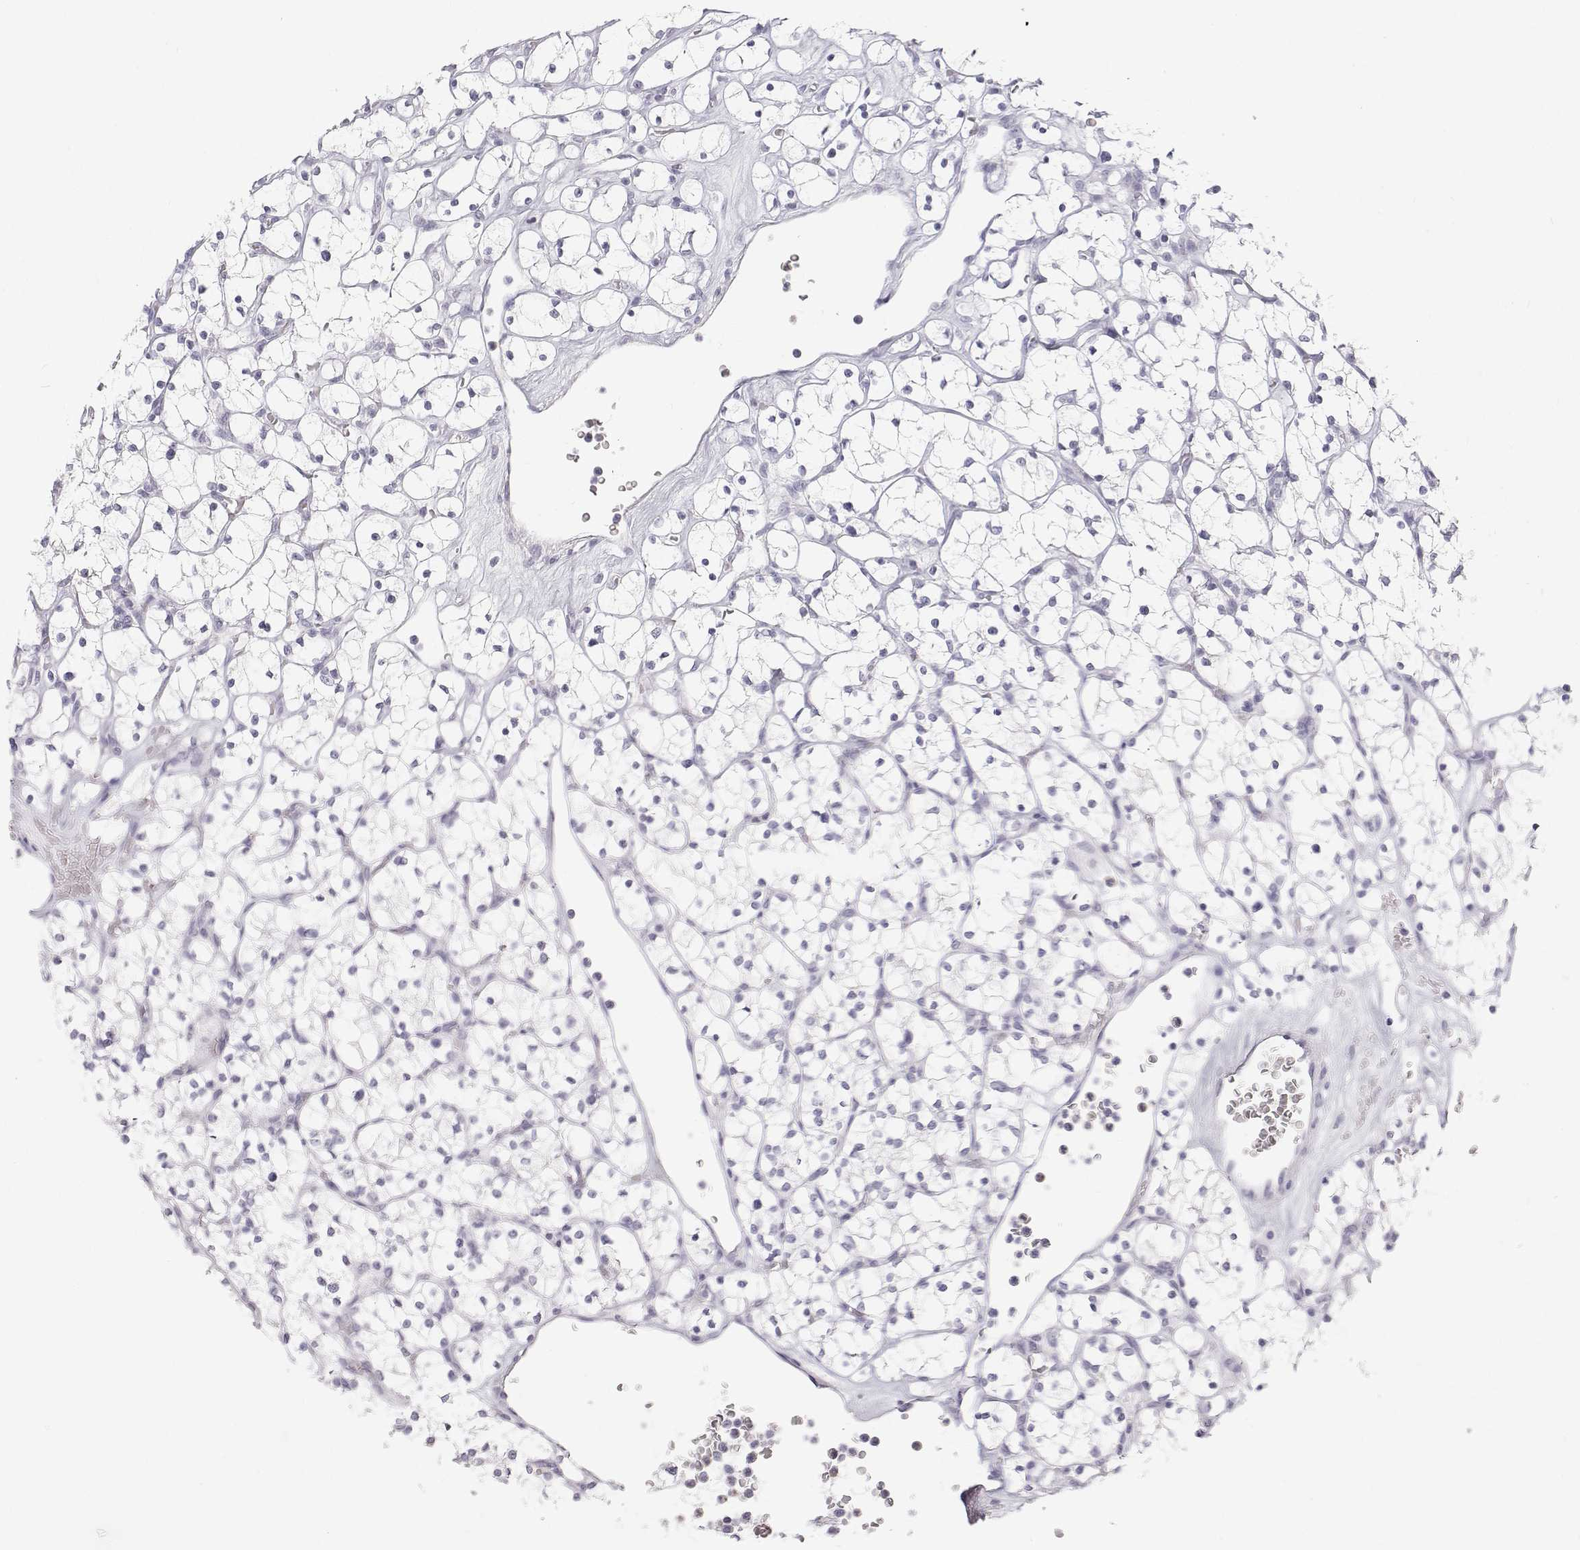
{"staining": {"intensity": "negative", "quantity": "none", "location": "none"}, "tissue": "renal cancer", "cell_type": "Tumor cells", "image_type": "cancer", "snomed": [{"axis": "morphology", "description": "Adenocarcinoma, NOS"}, {"axis": "topography", "description": "Kidney"}], "caption": "This micrograph is of adenocarcinoma (renal) stained with IHC to label a protein in brown with the nuclei are counter-stained blue. There is no staining in tumor cells. Brightfield microscopy of immunohistochemistry stained with DAB (3,3'-diaminobenzidine) (brown) and hematoxylin (blue), captured at high magnification.", "gene": "SFTPB", "patient": {"sex": "female", "age": 64}}